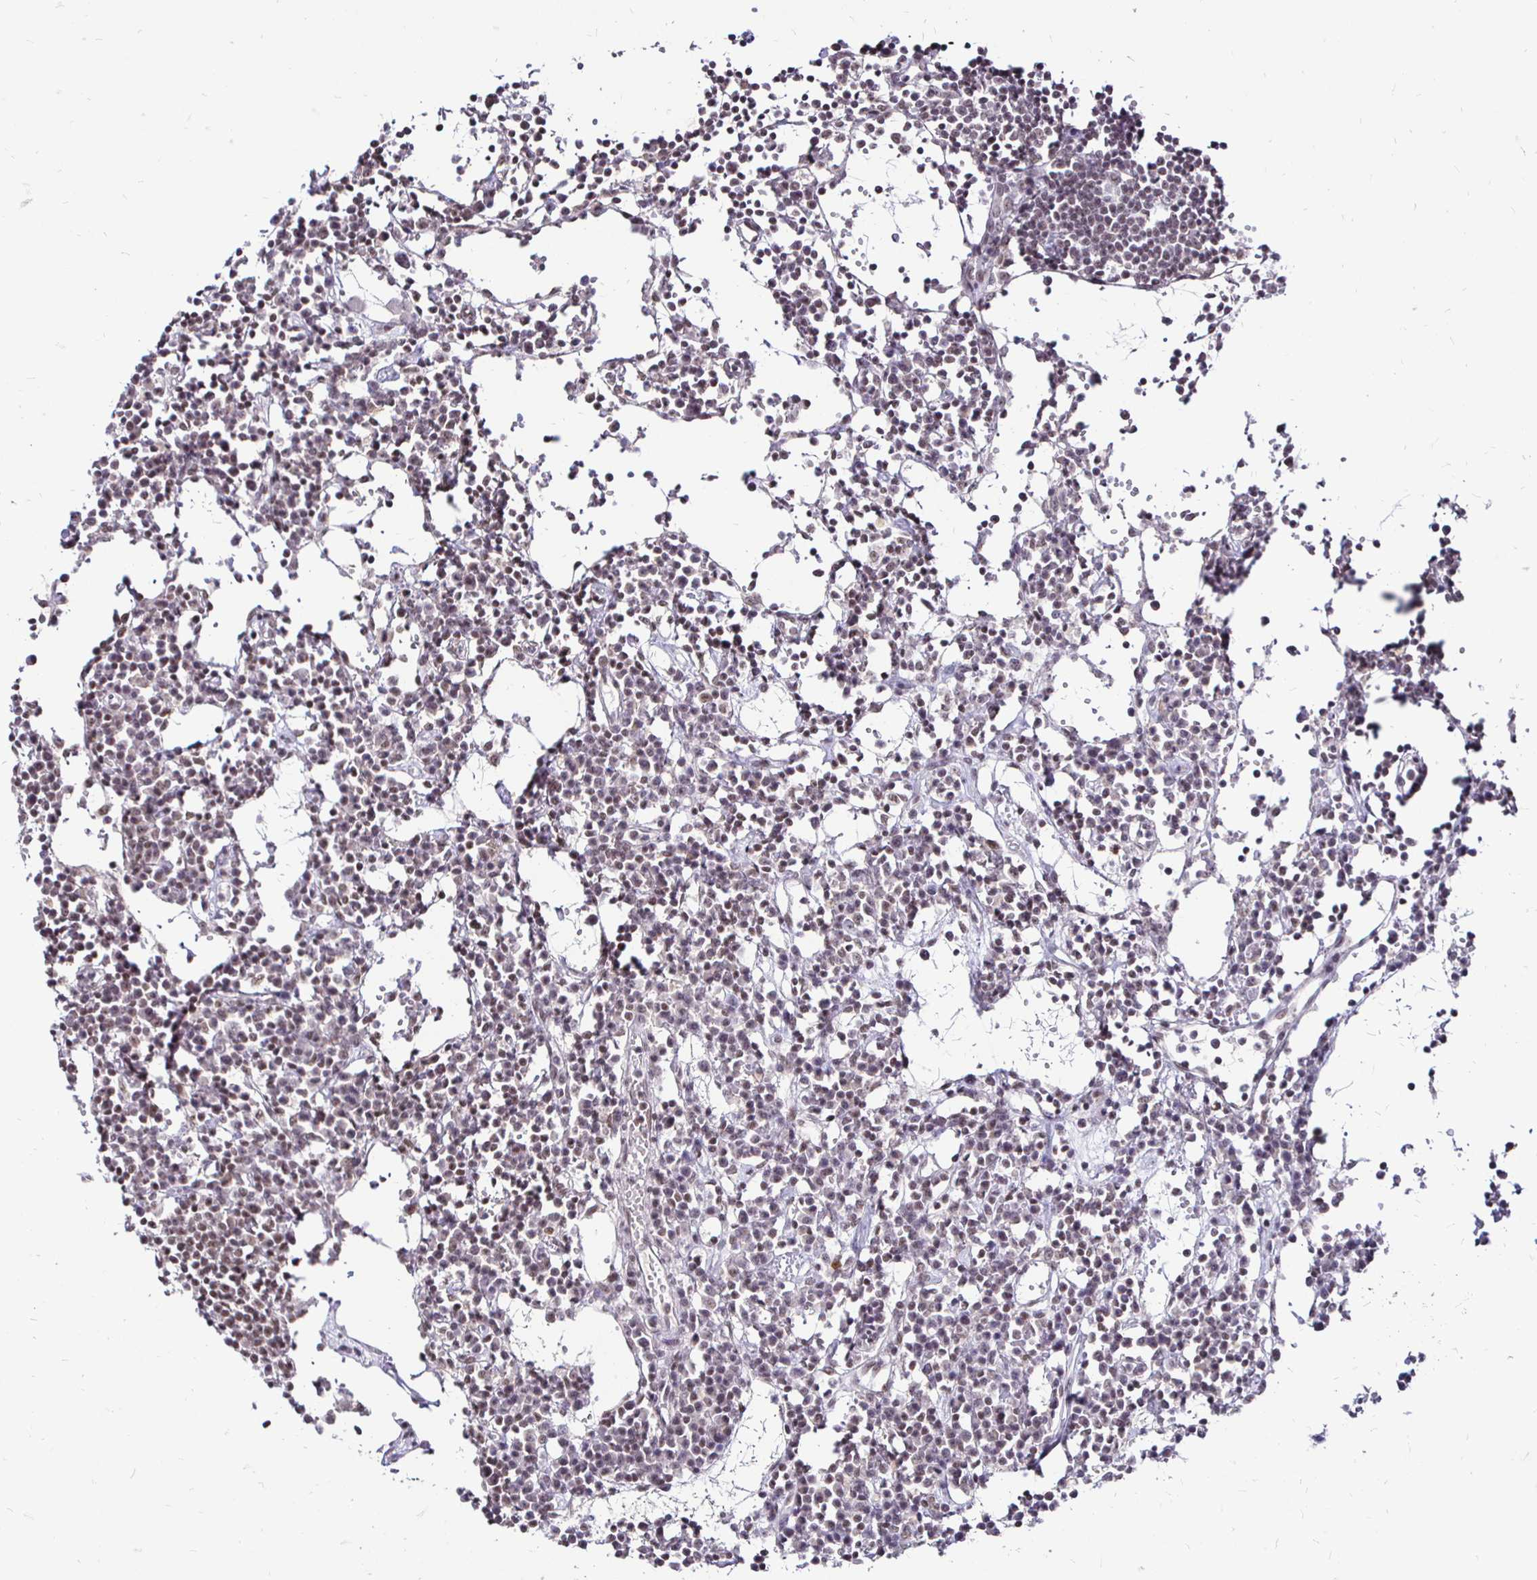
{"staining": {"intensity": "weak", "quantity": "25%-75%", "location": "nuclear"}, "tissue": "lymph node", "cell_type": "Non-germinal center cells", "image_type": "normal", "snomed": [{"axis": "morphology", "description": "Normal tissue, NOS"}, {"axis": "topography", "description": "Lymph node"}], "caption": "Unremarkable lymph node demonstrates weak nuclear staining in about 25%-75% of non-germinal center cells.", "gene": "SIN3A", "patient": {"sex": "female", "age": 78}}